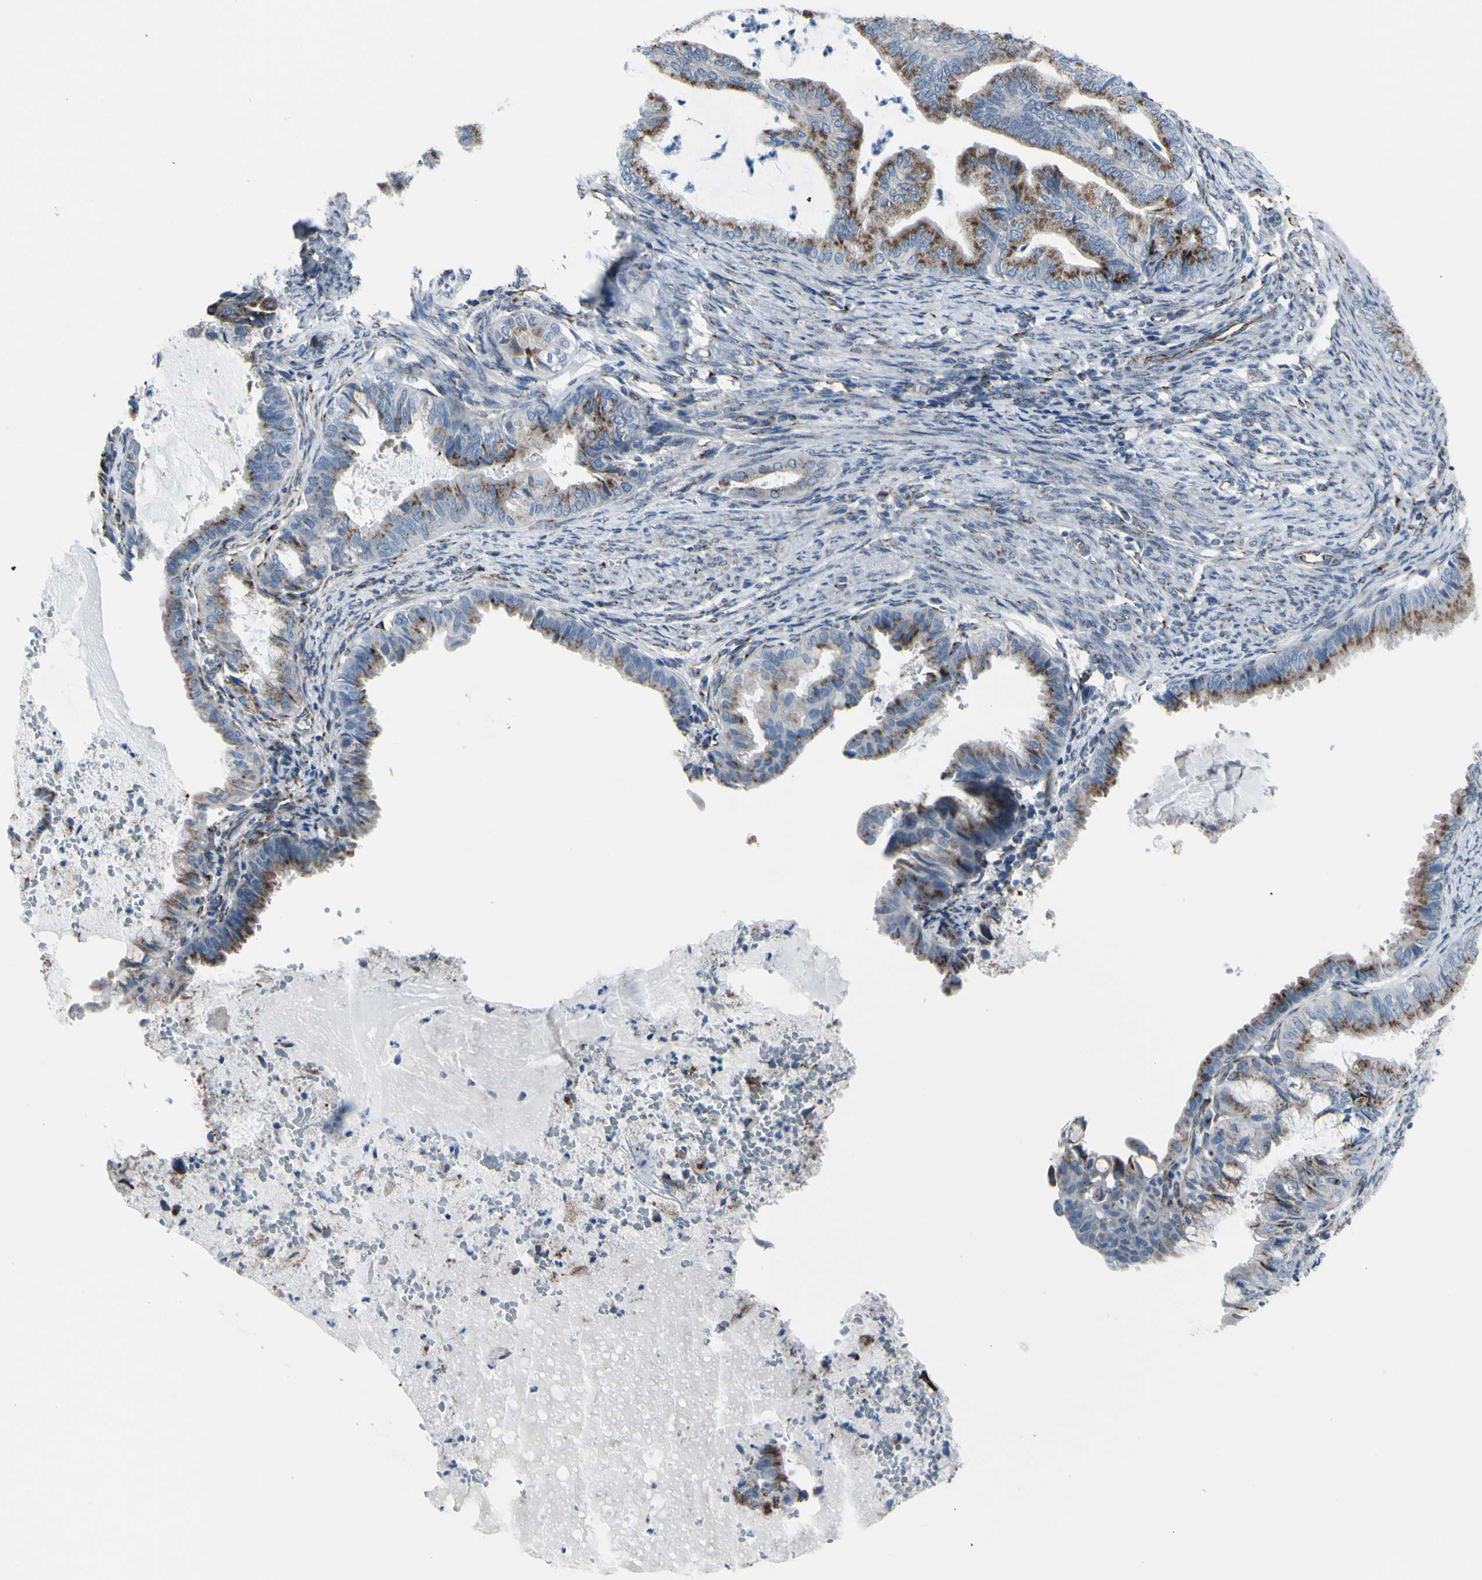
{"staining": {"intensity": "strong", "quantity": ">75%", "location": "cytoplasmic/membranous"}, "tissue": "endometrial cancer", "cell_type": "Tumor cells", "image_type": "cancer", "snomed": [{"axis": "morphology", "description": "Adenocarcinoma, NOS"}, {"axis": "topography", "description": "Endometrium"}], "caption": "Brown immunohistochemical staining in human endometrial cancer (adenocarcinoma) demonstrates strong cytoplasmic/membranous positivity in approximately >75% of tumor cells. (Stains: DAB in brown, nuclei in blue, Microscopy: brightfield microscopy at high magnification).", "gene": "GLG1", "patient": {"sex": "female", "age": 86}}